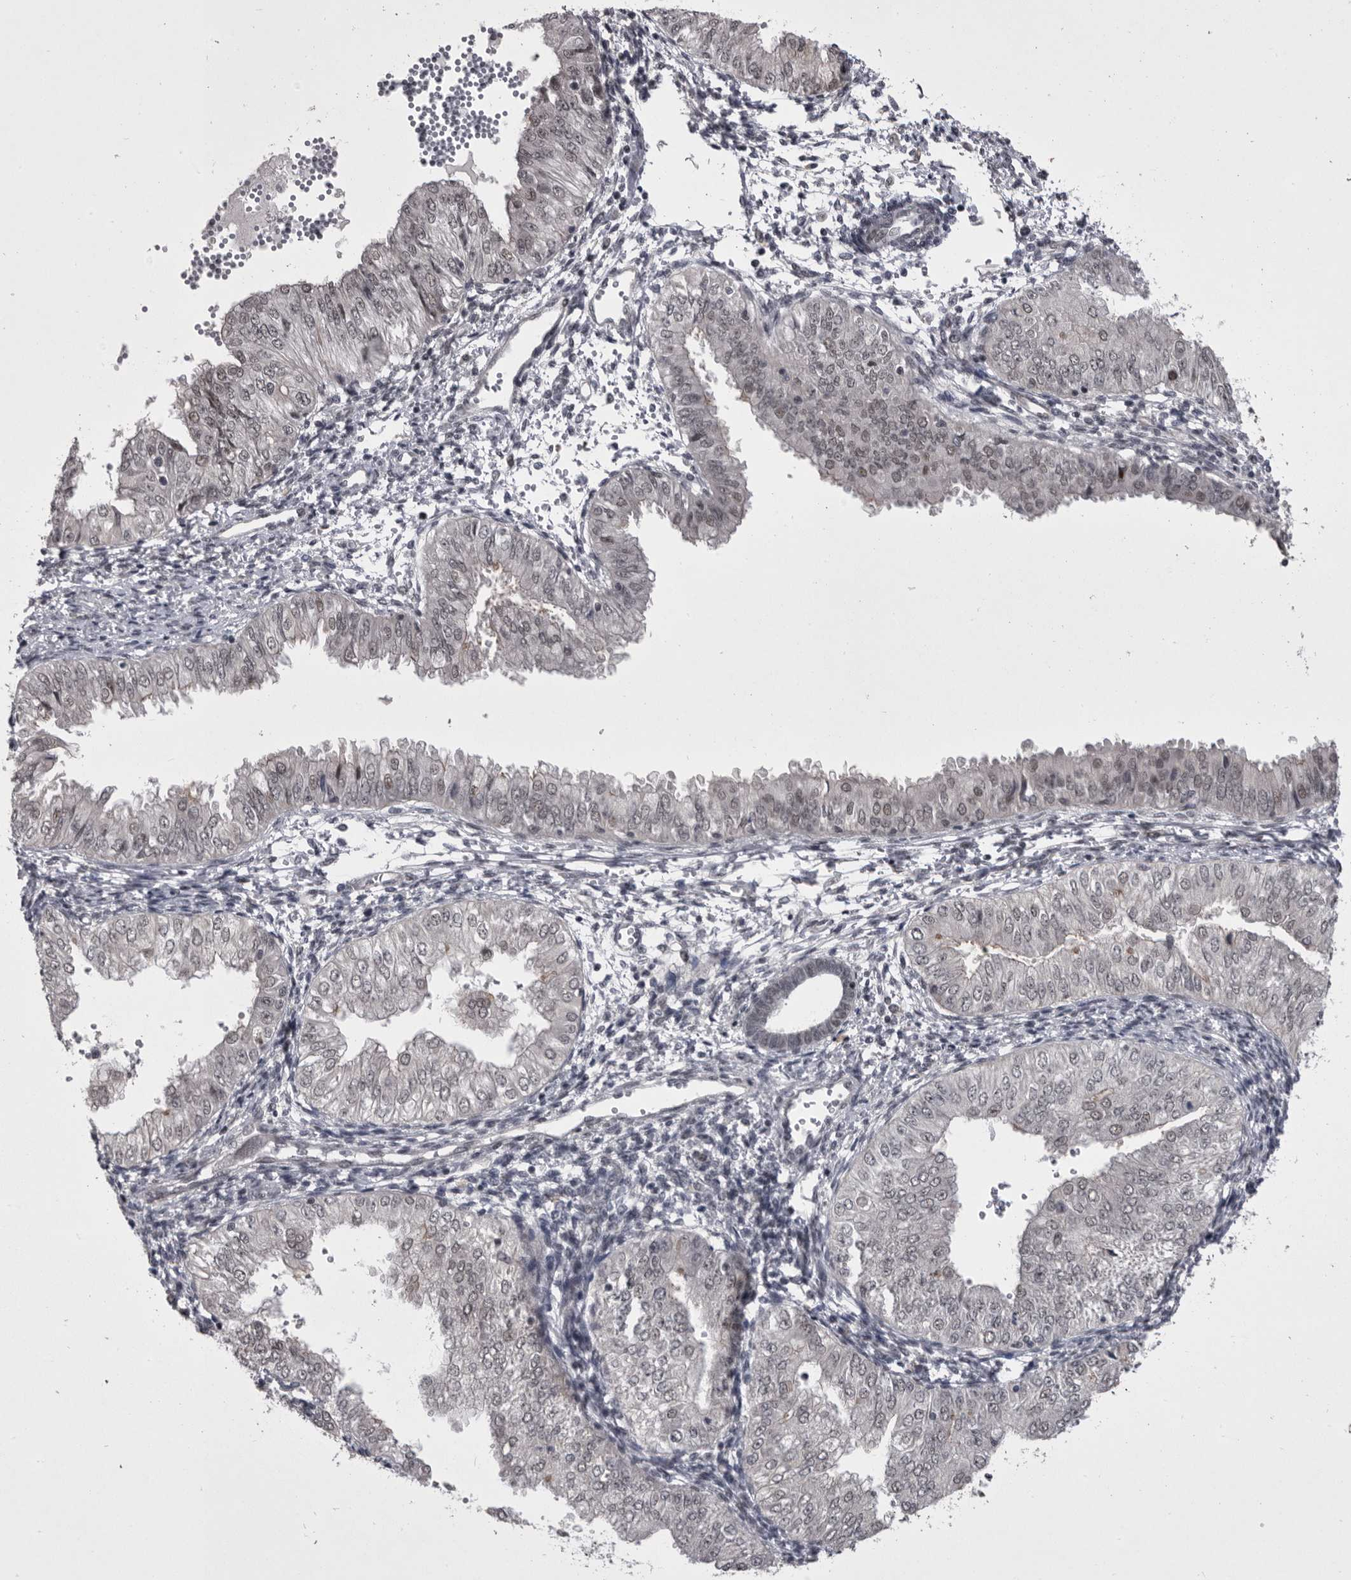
{"staining": {"intensity": "weak", "quantity": "<25%", "location": "nuclear"}, "tissue": "endometrial cancer", "cell_type": "Tumor cells", "image_type": "cancer", "snomed": [{"axis": "morphology", "description": "Normal tissue, NOS"}, {"axis": "morphology", "description": "Adenocarcinoma, NOS"}, {"axis": "topography", "description": "Endometrium"}], "caption": "Histopathology image shows no significant protein staining in tumor cells of adenocarcinoma (endometrial).", "gene": "PRPF3", "patient": {"sex": "female", "age": 53}}